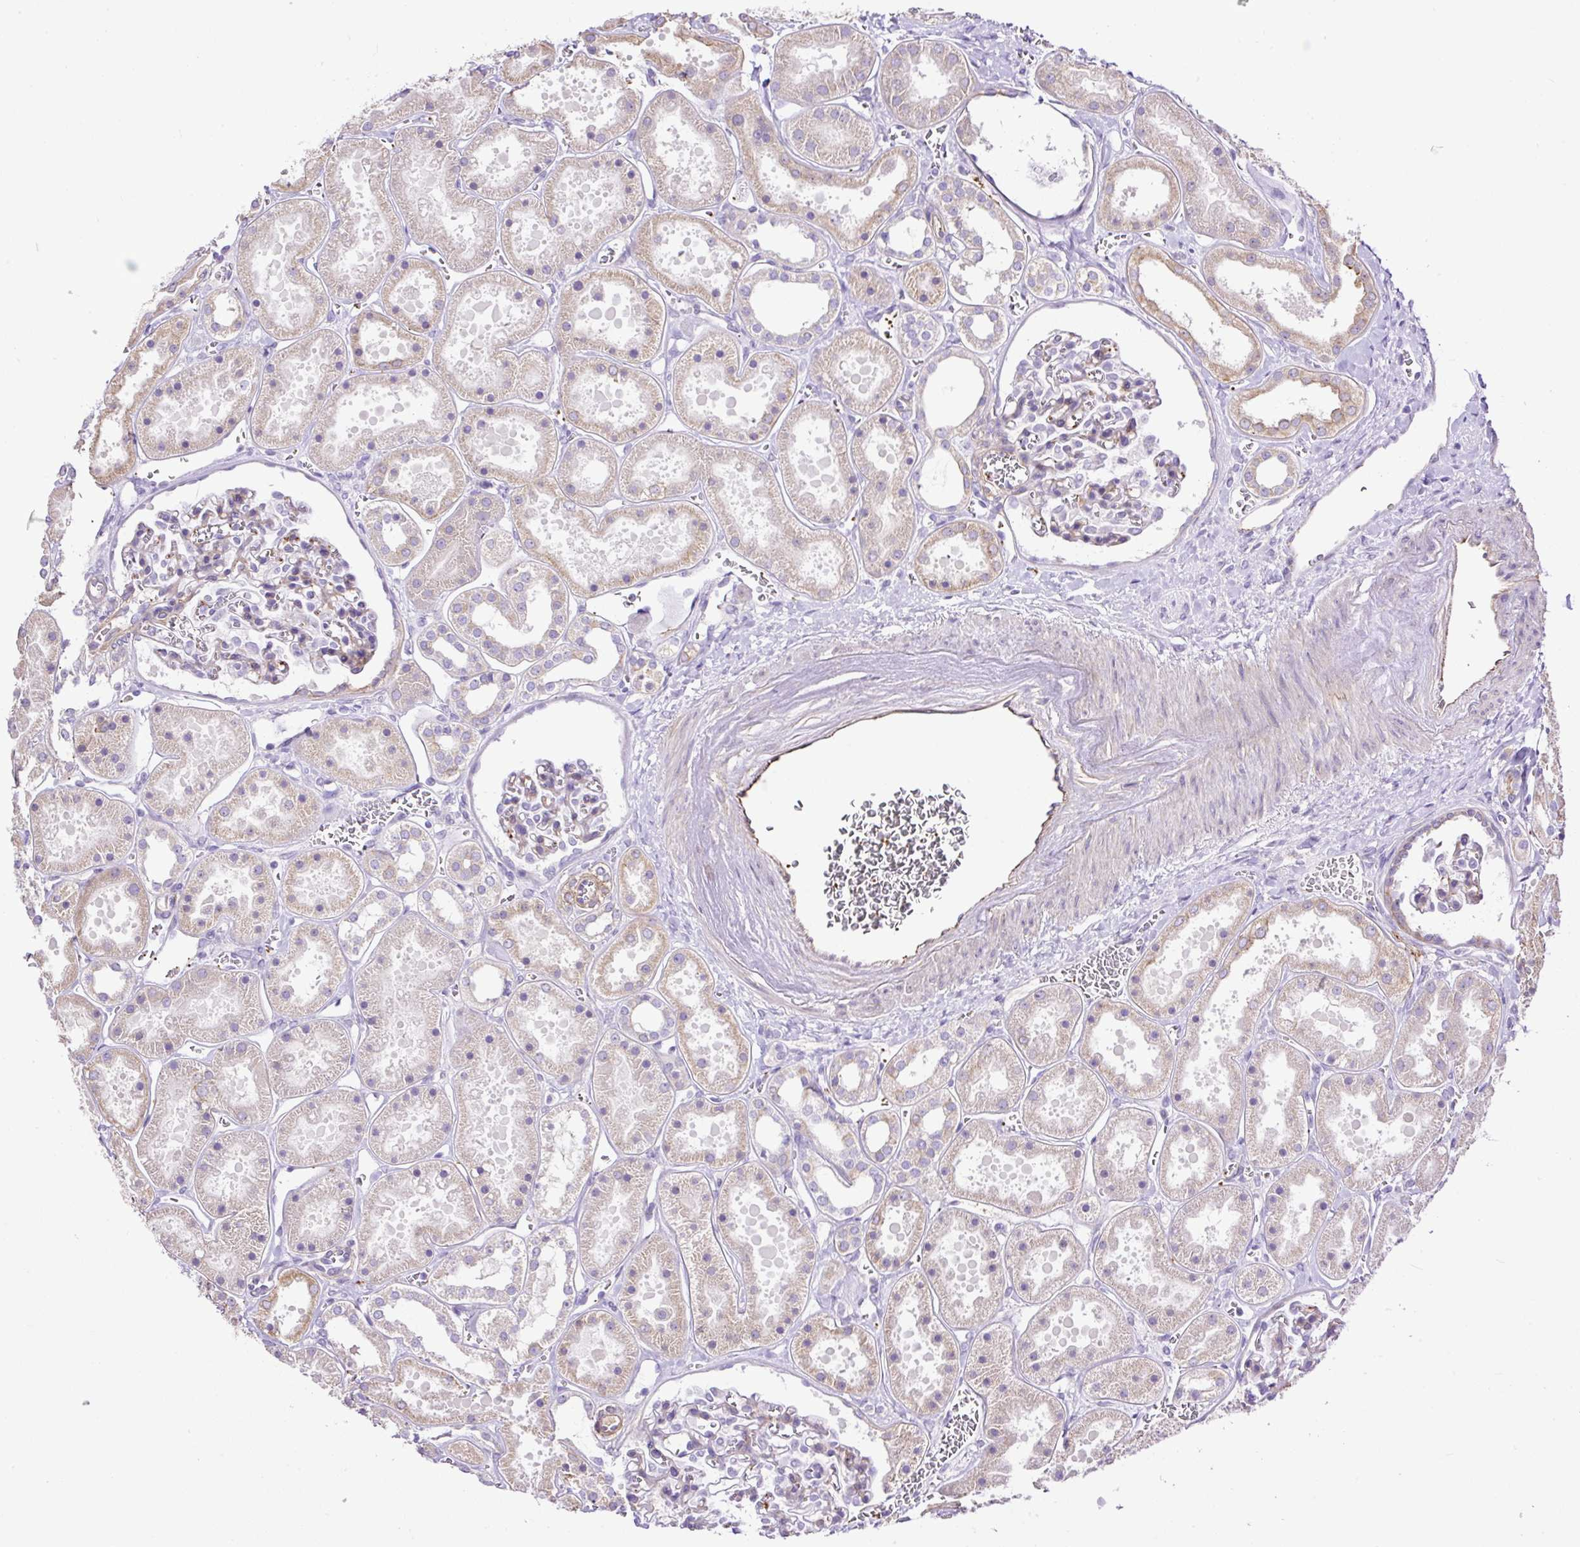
{"staining": {"intensity": "negative", "quantity": "none", "location": "none"}, "tissue": "kidney", "cell_type": "Cells in glomeruli", "image_type": "normal", "snomed": [{"axis": "morphology", "description": "Normal tissue, NOS"}, {"axis": "topography", "description": "Kidney"}], "caption": "Immunohistochemical staining of benign human kidney exhibits no significant expression in cells in glomeruli. (DAB (3,3'-diaminobenzidine) immunohistochemistry with hematoxylin counter stain).", "gene": "MAGEB16", "patient": {"sex": "female", "age": 41}}